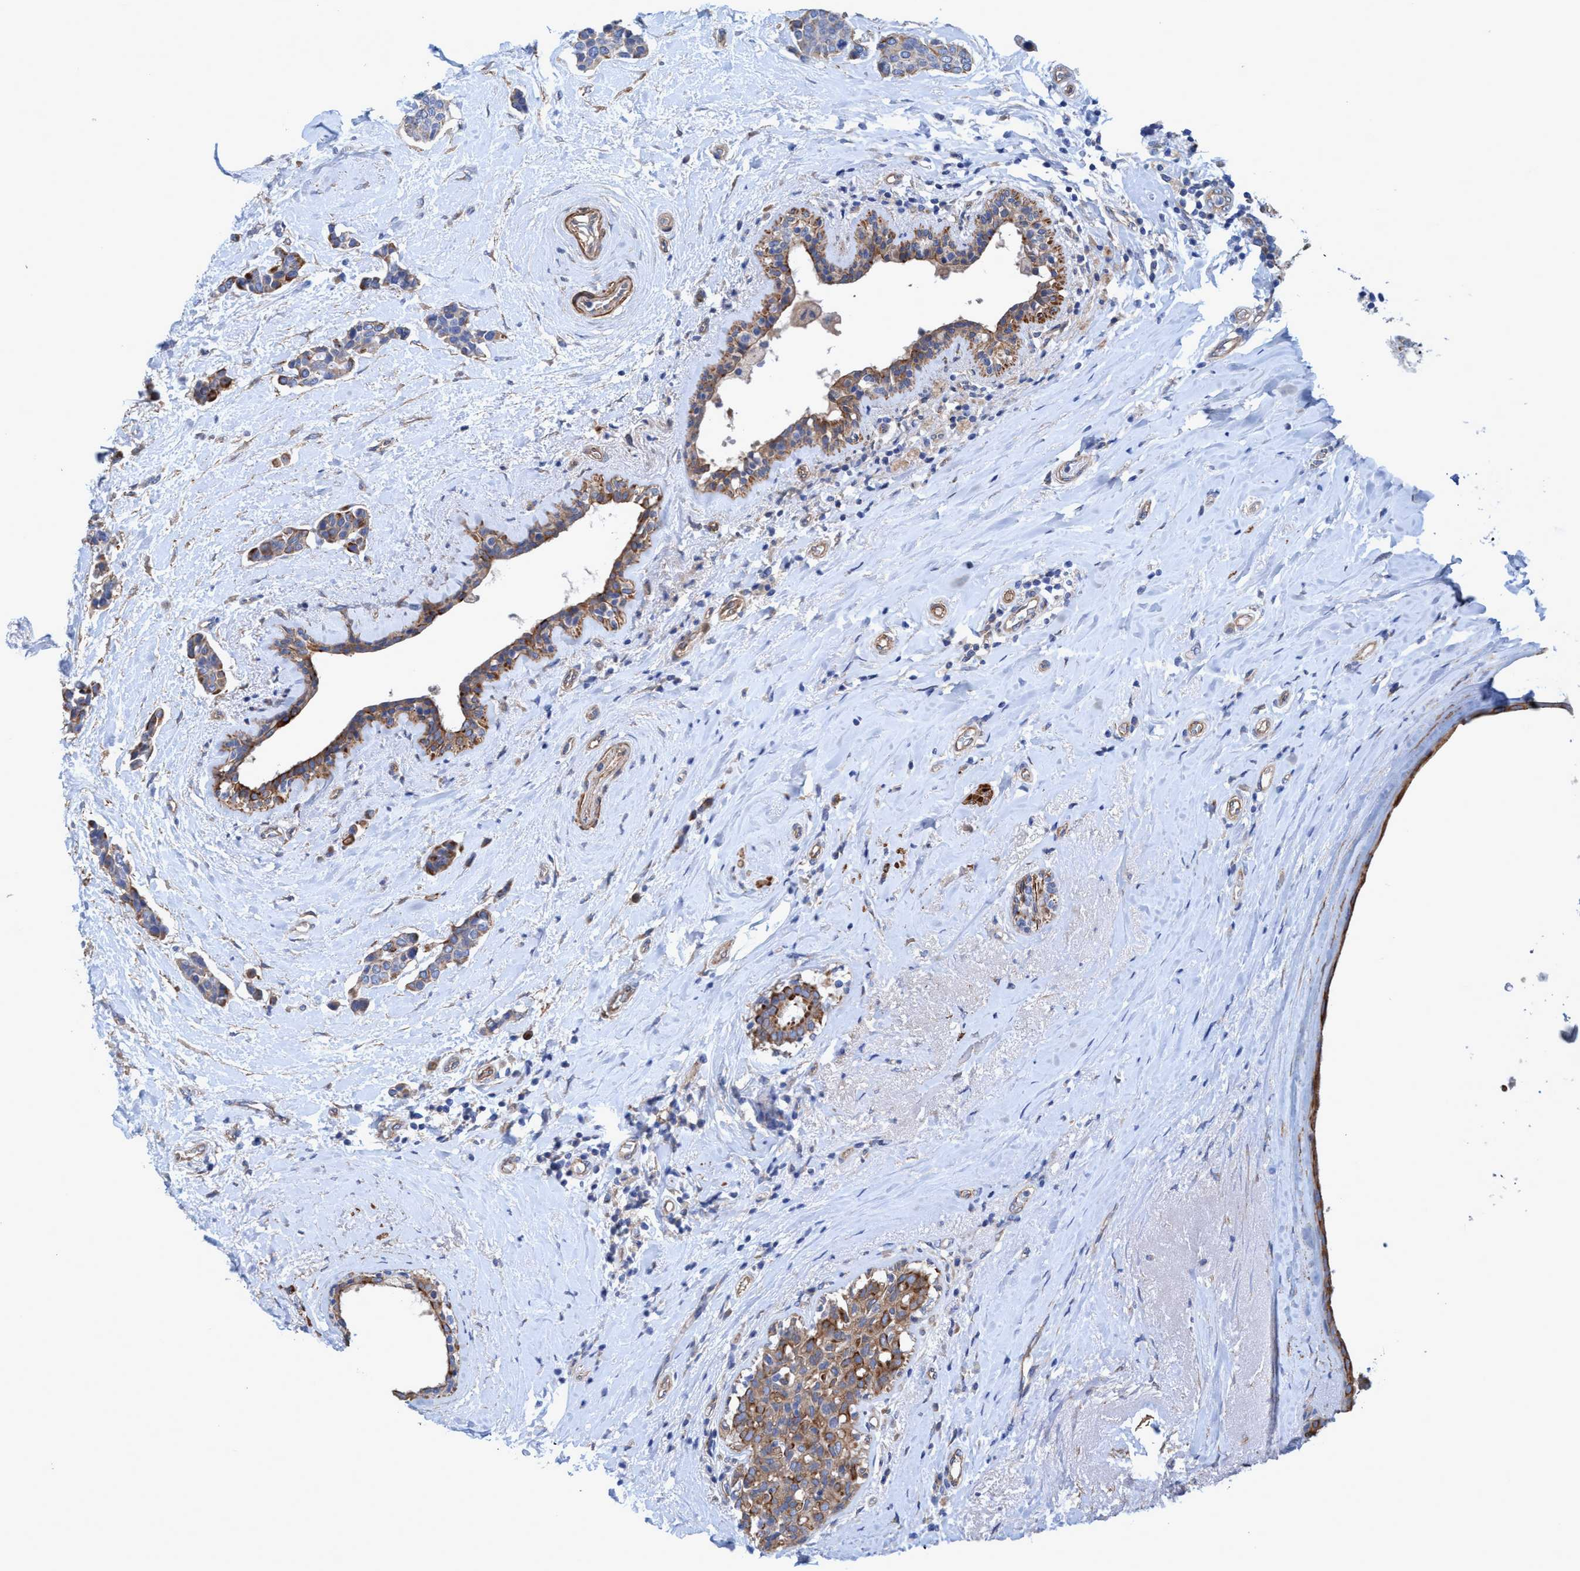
{"staining": {"intensity": "moderate", "quantity": "25%-75%", "location": "cytoplasmic/membranous"}, "tissue": "breast cancer", "cell_type": "Tumor cells", "image_type": "cancer", "snomed": [{"axis": "morphology", "description": "Duct carcinoma"}, {"axis": "topography", "description": "Breast"}], "caption": "Human breast cancer (invasive ductal carcinoma) stained for a protein (brown) displays moderate cytoplasmic/membranous positive staining in about 25%-75% of tumor cells.", "gene": "GULP1", "patient": {"sex": "female", "age": 55}}